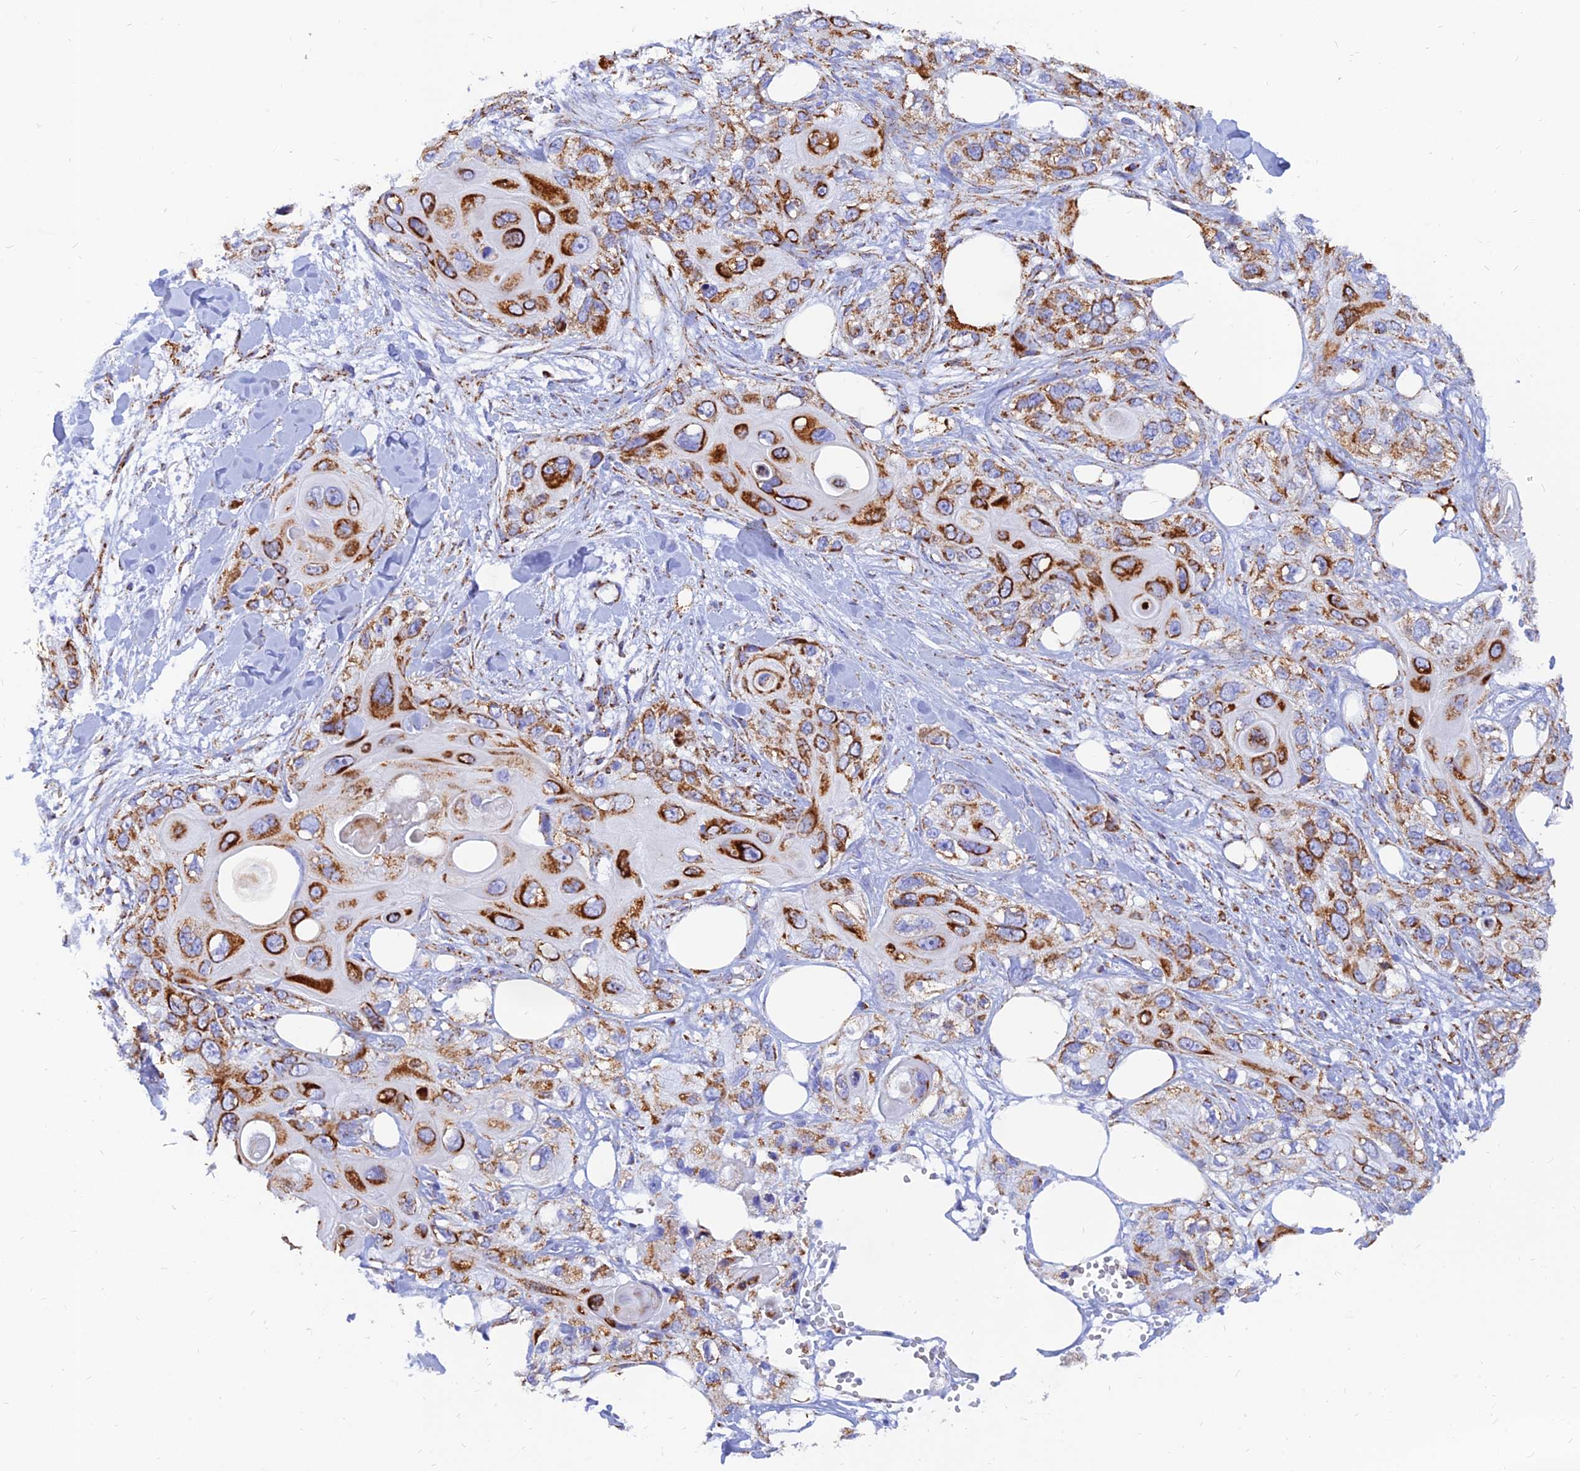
{"staining": {"intensity": "strong", "quantity": ">75%", "location": "cytoplasmic/membranous"}, "tissue": "skin cancer", "cell_type": "Tumor cells", "image_type": "cancer", "snomed": [{"axis": "morphology", "description": "Normal tissue, NOS"}, {"axis": "morphology", "description": "Squamous cell carcinoma, NOS"}, {"axis": "topography", "description": "Skin"}], "caption": "Human skin cancer (squamous cell carcinoma) stained with a brown dye shows strong cytoplasmic/membranous positive staining in approximately >75% of tumor cells.", "gene": "NDUFB6", "patient": {"sex": "male", "age": 72}}